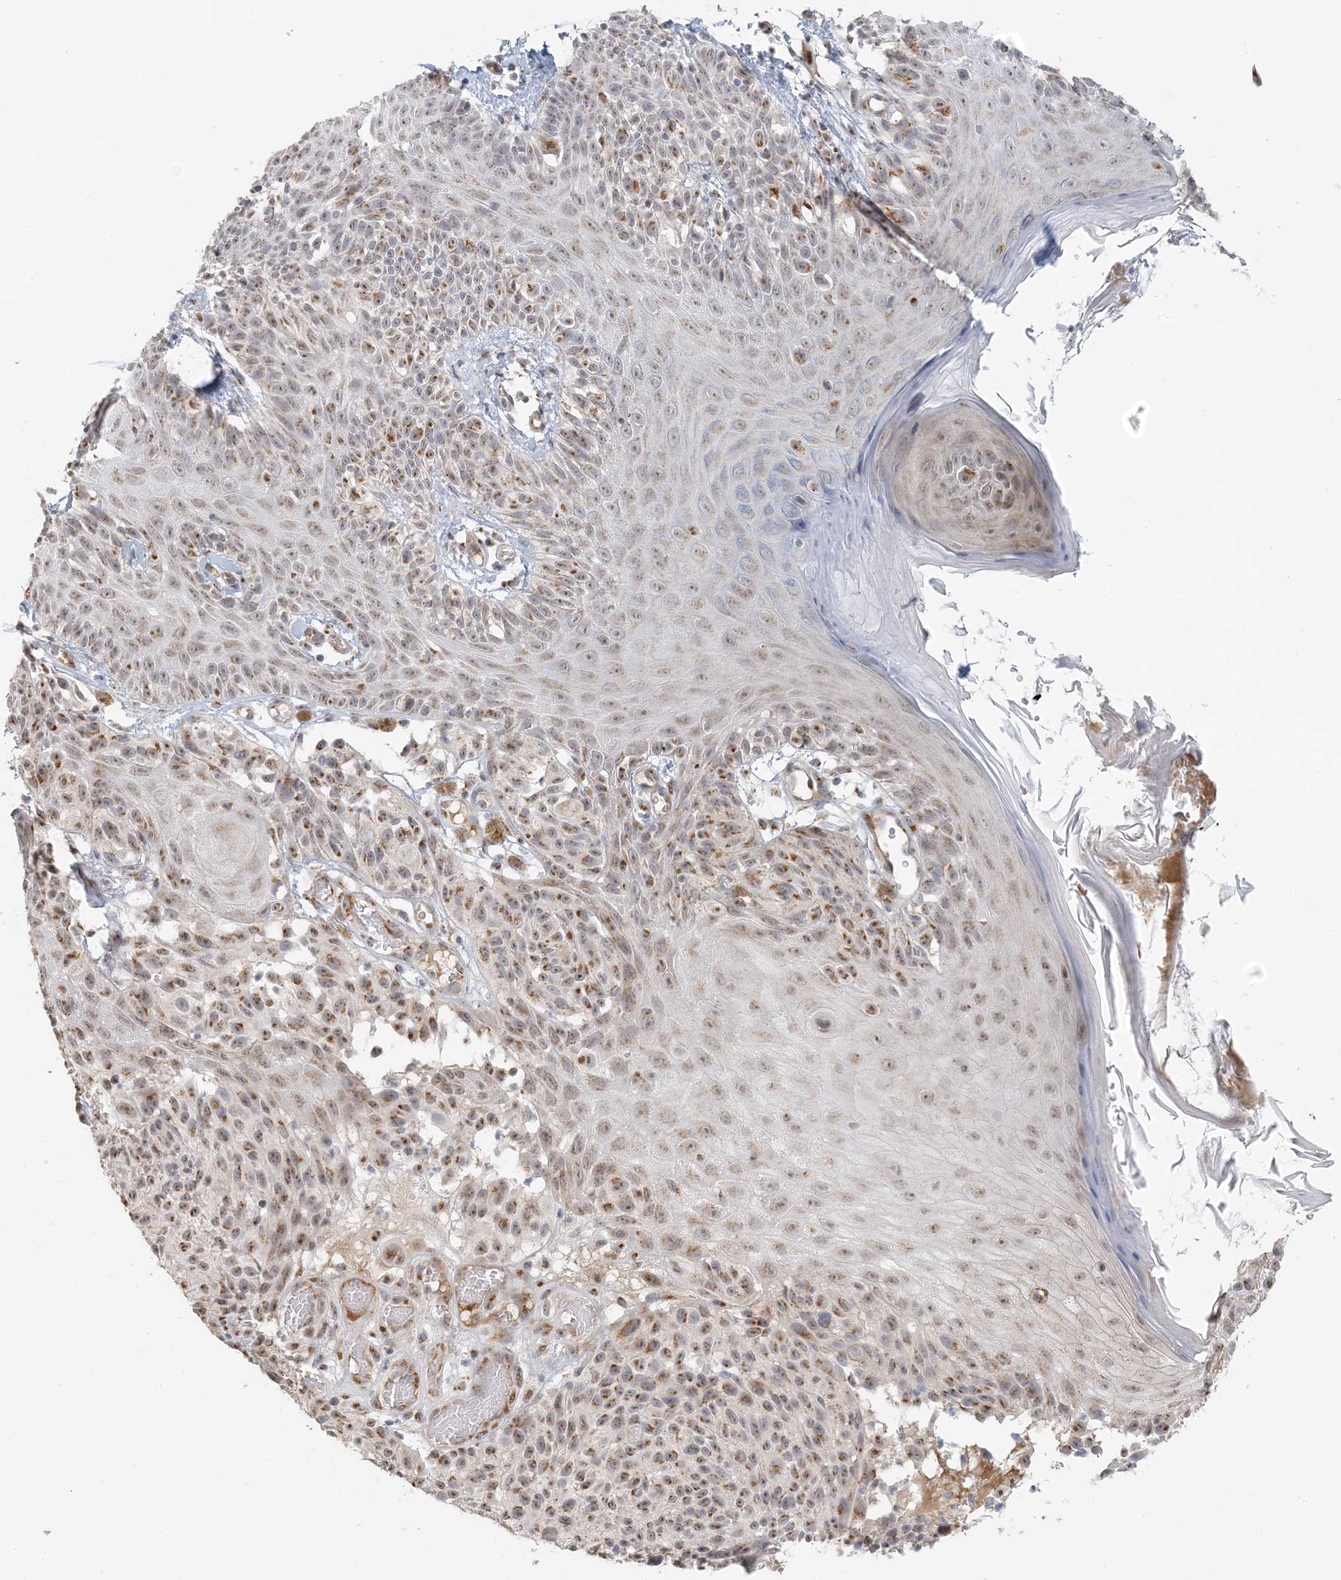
{"staining": {"intensity": "strong", "quantity": ">75%", "location": "cytoplasmic/membranous"}, "tissue": "melanoma", "cell_type": "Tumor cells", "image_type": "cancer", "snomed": [{"axis": "morphology", "description": "Malignant melanoma, NOS"}, {"axis": "topography", "description": "Skin"}], "caption": "This histopathology image demonstrates immunohistochemistry (IHC) staining of melanoma, with high strong cytoplasmic/membranous staining in about >75% of tumor cells.", "gene": "ZCCHC4", "patient": {"sex": "male", "age": 83}}